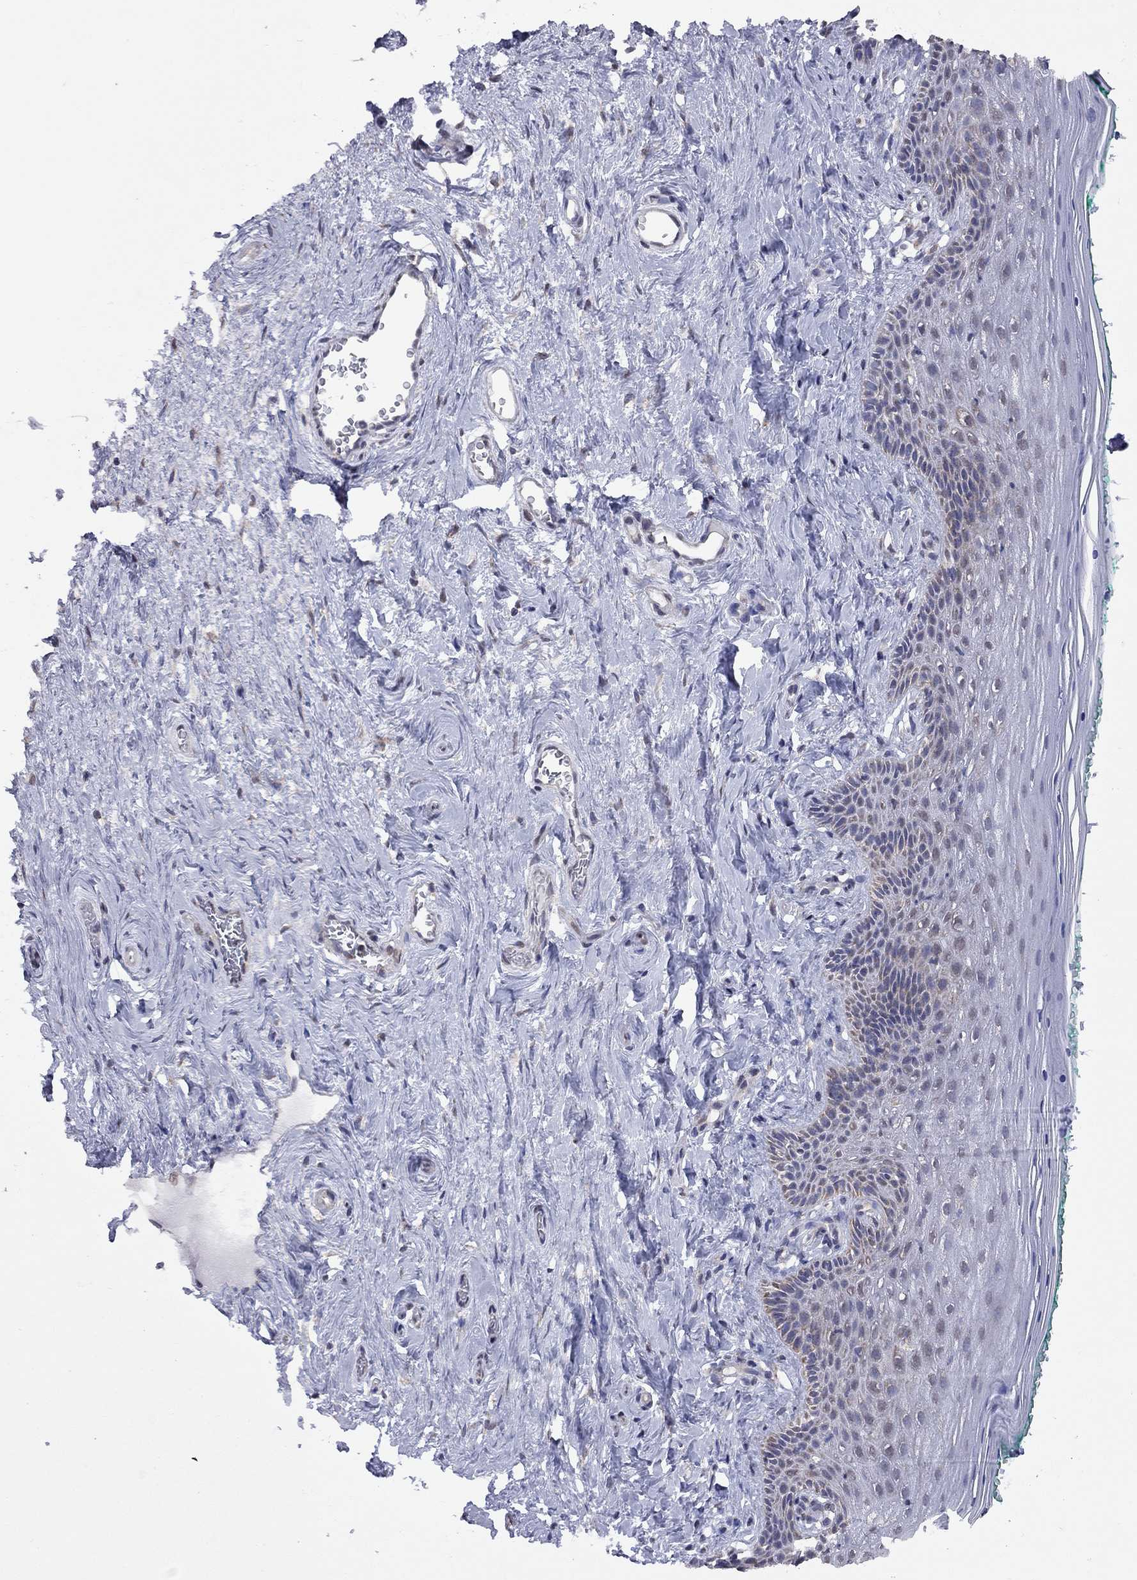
{"staining": {"intensity": "moderate", "quantity": "<25%", "location": "cytoplasmic/membranous"}, "tissue": "vagina", "cell_type": "Squamous epithelial cells", "image_type": "normal", "snomed": [{"axis": "morphology", "description": "Normal tissue, NOS"}, {"axis": "topography", "description": "Vagina"}], "caption": "Protein positivity by IHC shows moderate cytoplasmic/membranous staining in about <25% of squamous epithelial cells in unremarkable vagina.", "gene": "NDUFB1", "patient": {"sex": "female", "age": 45}}